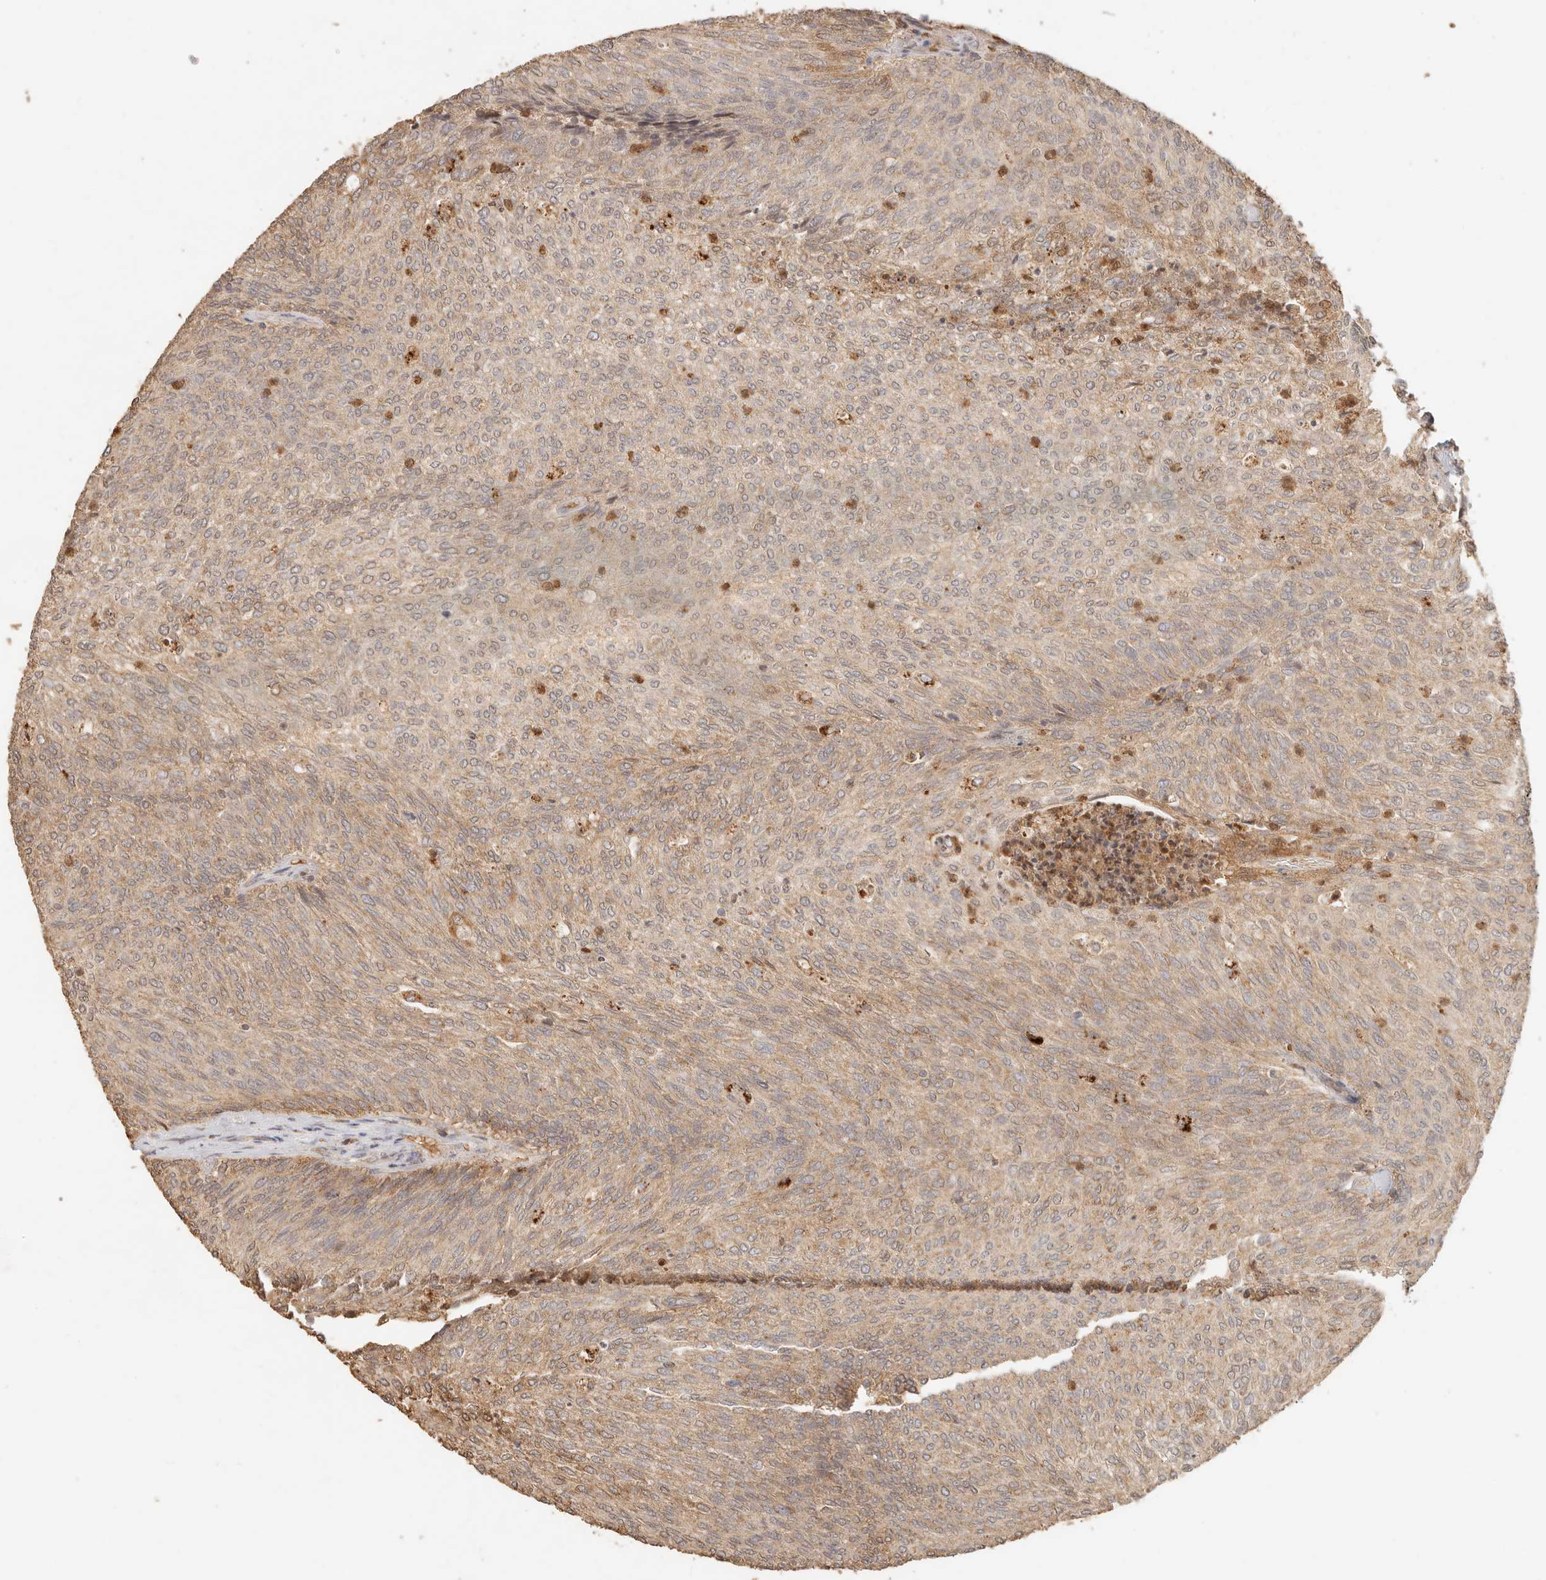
{"staining": {"intensity": "weak", "quantity": "<25%", "location": "cytoplasmic/membranous"}, "tissue": "urothelial cancer", "cell_type": "Tumor cells", "image_type": "cancer", "snomed": [{"axis": "morphology", "description": "Urothelial carcinoma, Low grade"}, {"axis": "topography", "description": "Urinary bladder"}], "caption": "High power microscopy histopathology image of an IHC histopathology image of urothelial cancer, revealing no significant positivity in tumor cells.", "gene": "INTS11", "patient": {"sex": "female", "age": 79}}